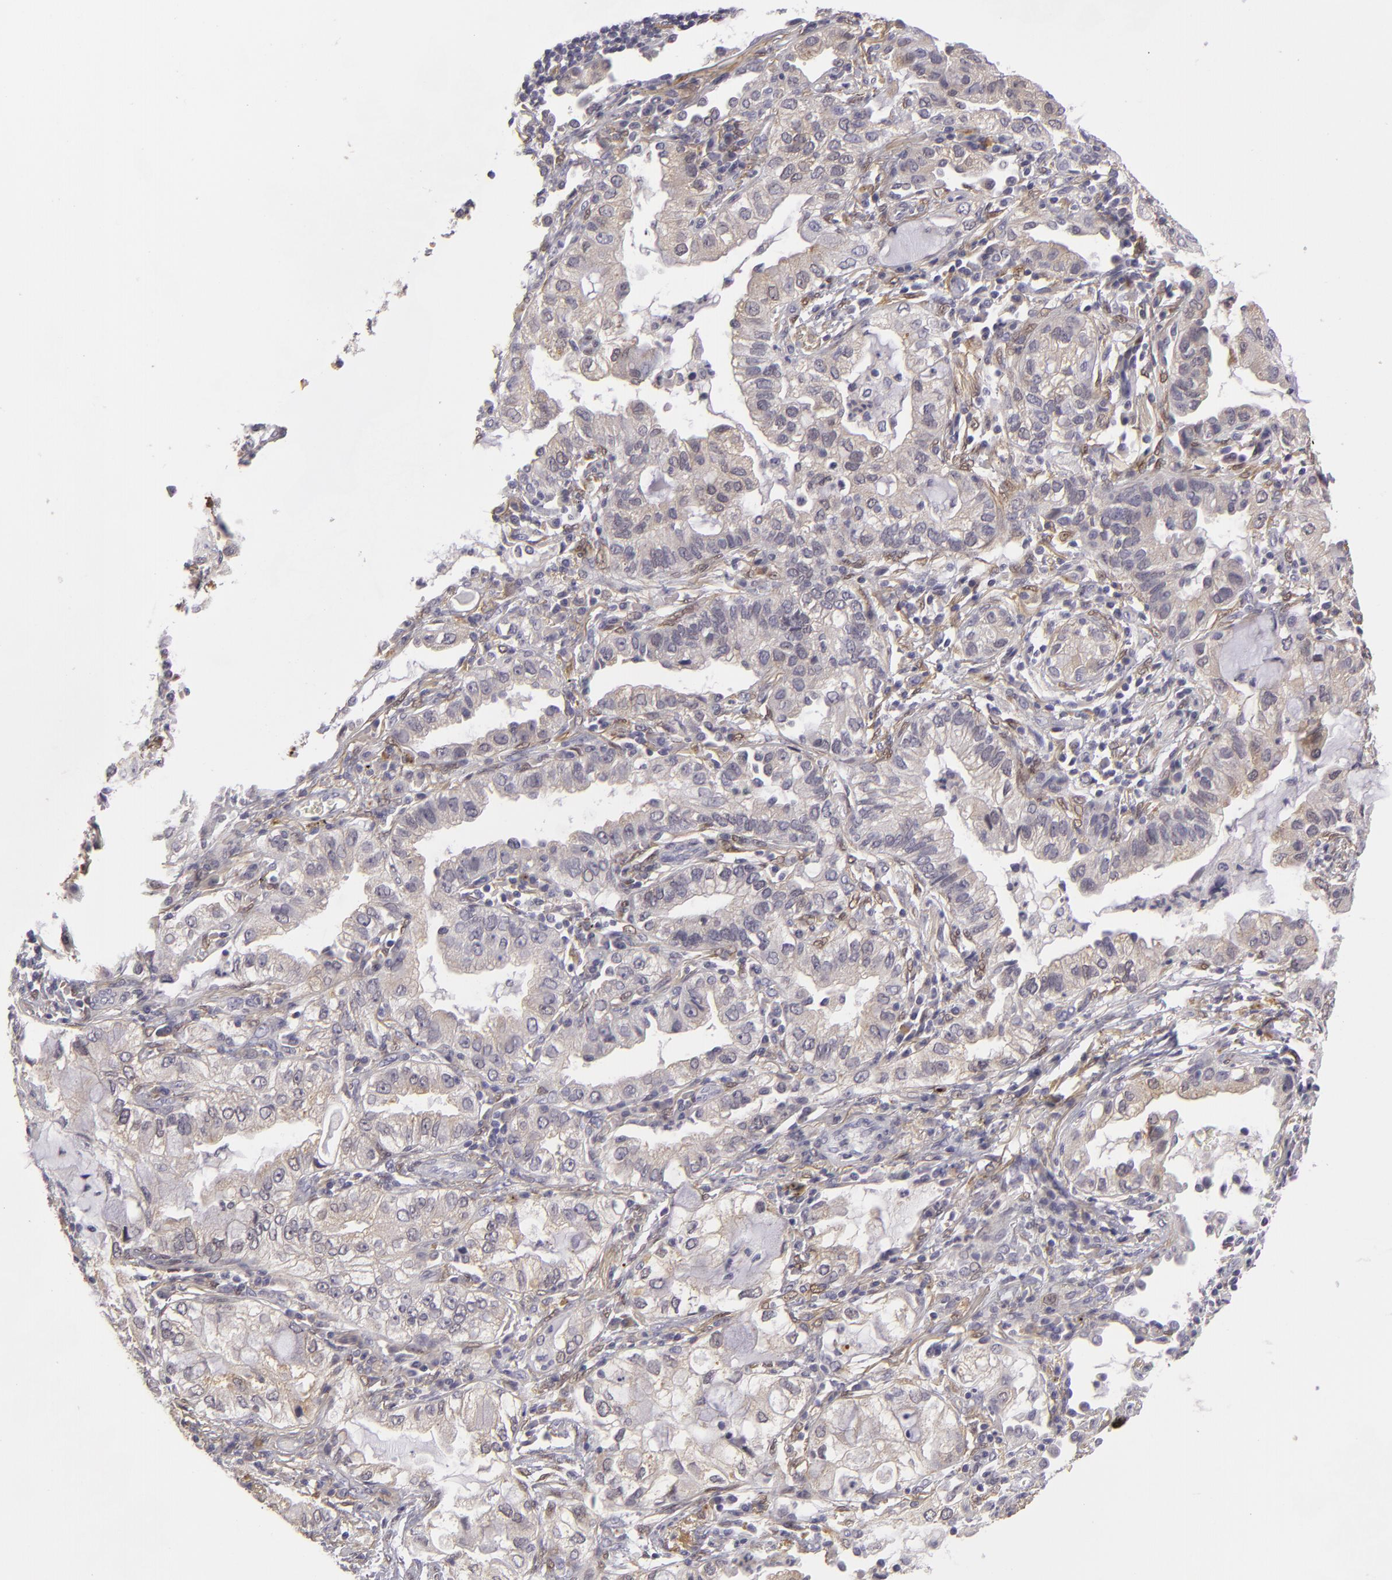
{"staining": {"intensity": "negative", "quantity": "none", "location": "none"}, "tissue": "lung cancer", "cell_type": "Tumor cells", "image_type": "cancer", "snomed": [{"axis": "morphology", "description": "Adenocarcinoma, NOS"}, {"axis": "topography", "description": "Lung"}], "caption": "The IHC image has no significant positivity in tumor cells of lung cancer (adenocarcinoma) tissue.", "gene": "EFS", "patient": {"sex": "female", "age": 50}}